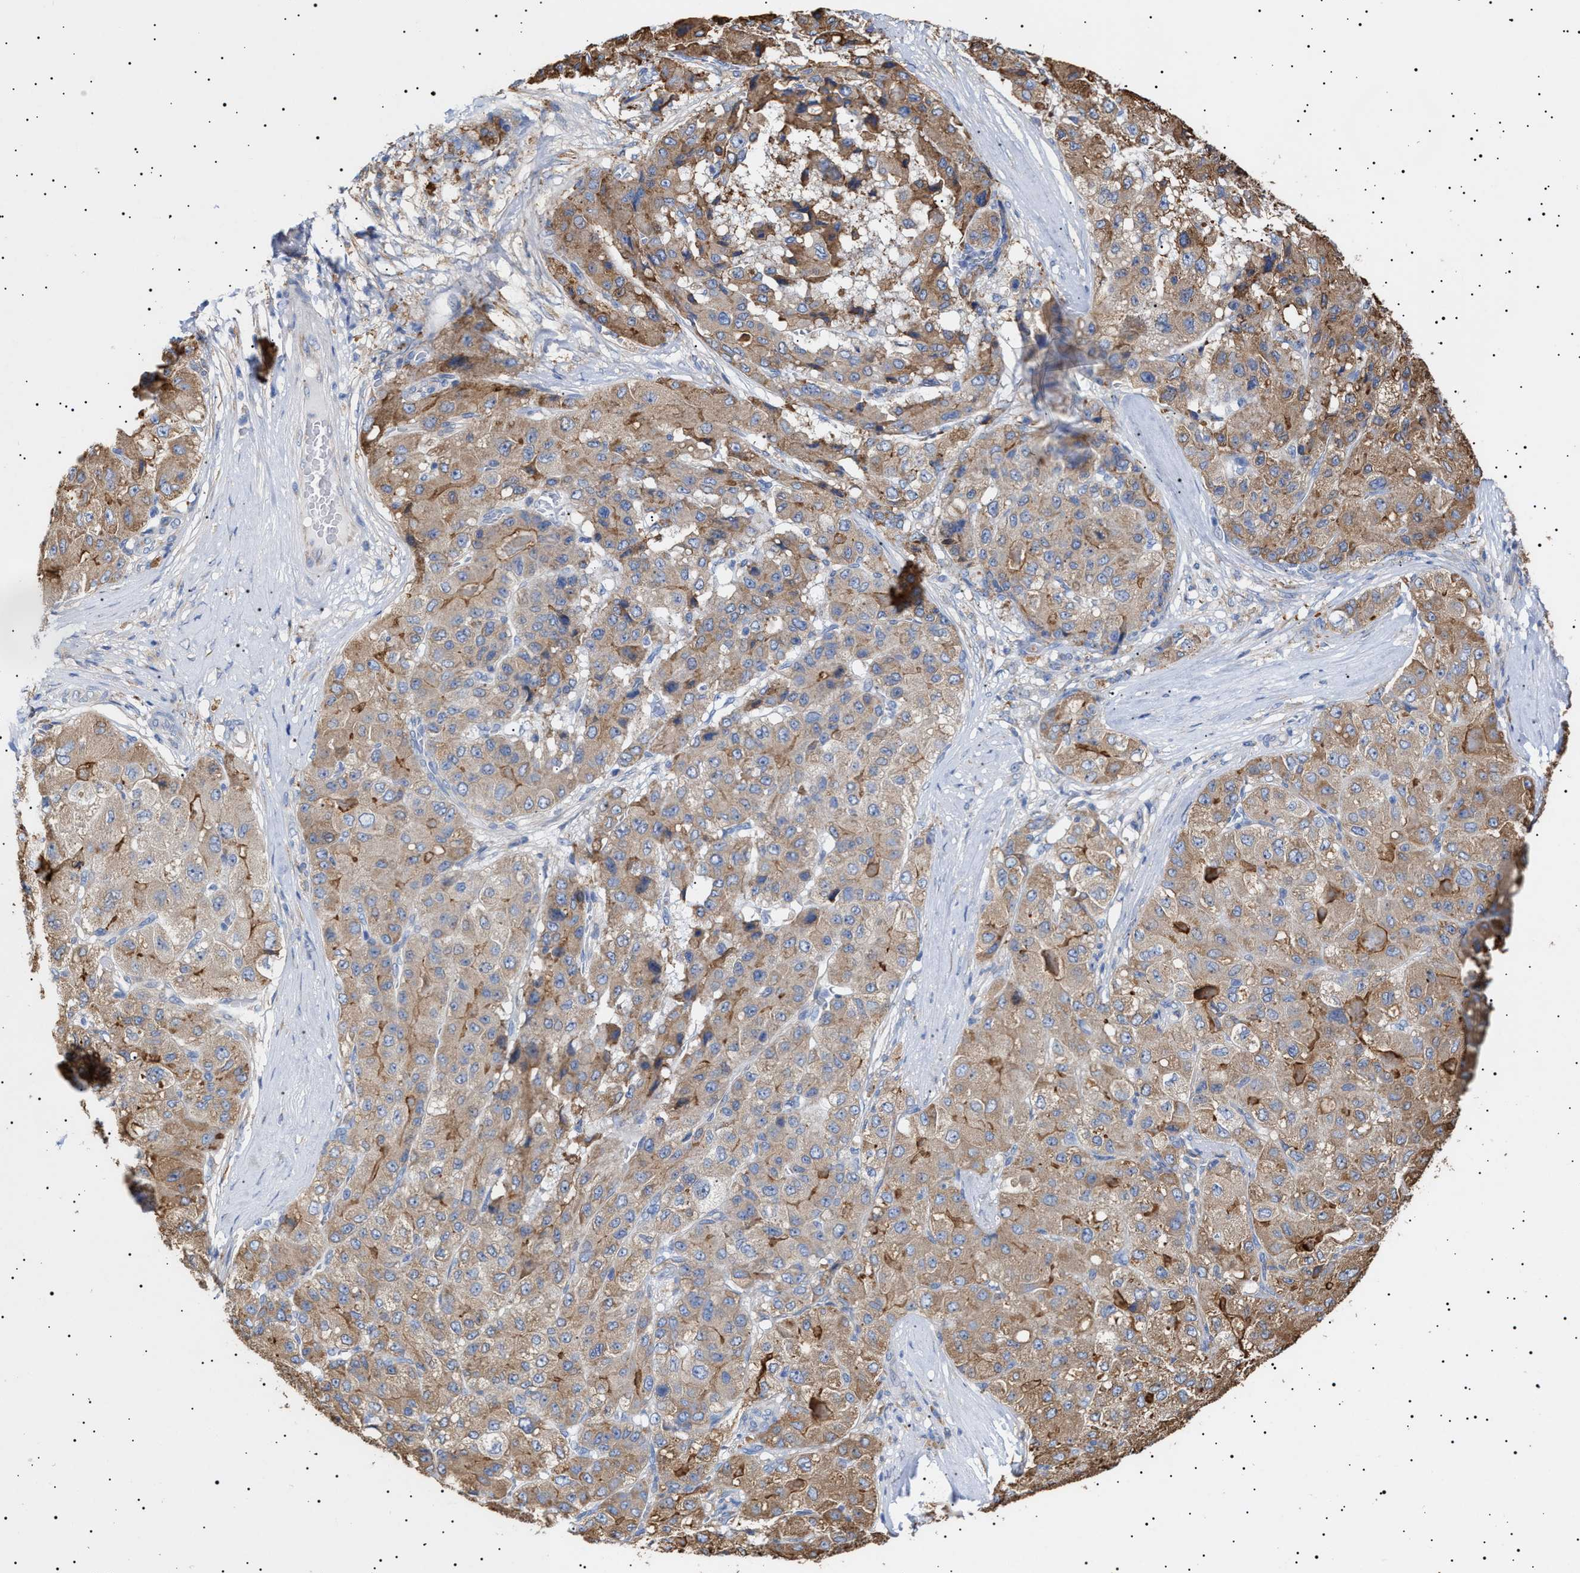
{"staining": {"intensity": "moderate", "quantity": ">75%", "location": "cytoplasmic/membranous"}, "tissue": "liver cancer", "cell_type": "Tumor cells", "image_type": "cancer", "snomed": [{"axis": "morphology", "description": "Carcinoma, Hepatocellular, NOS"}, {"axis": "topography", "description": "Liver"}], "caption": "Protein analysis of liver cancer (hepatocellular carcinoma) tissue demonstrates moderate cytoplasmic/membranous staining in approximately >75% of tumor cells.", "gene": "ERCC6L2", "patient": {"sex": "male", "age": 80}}